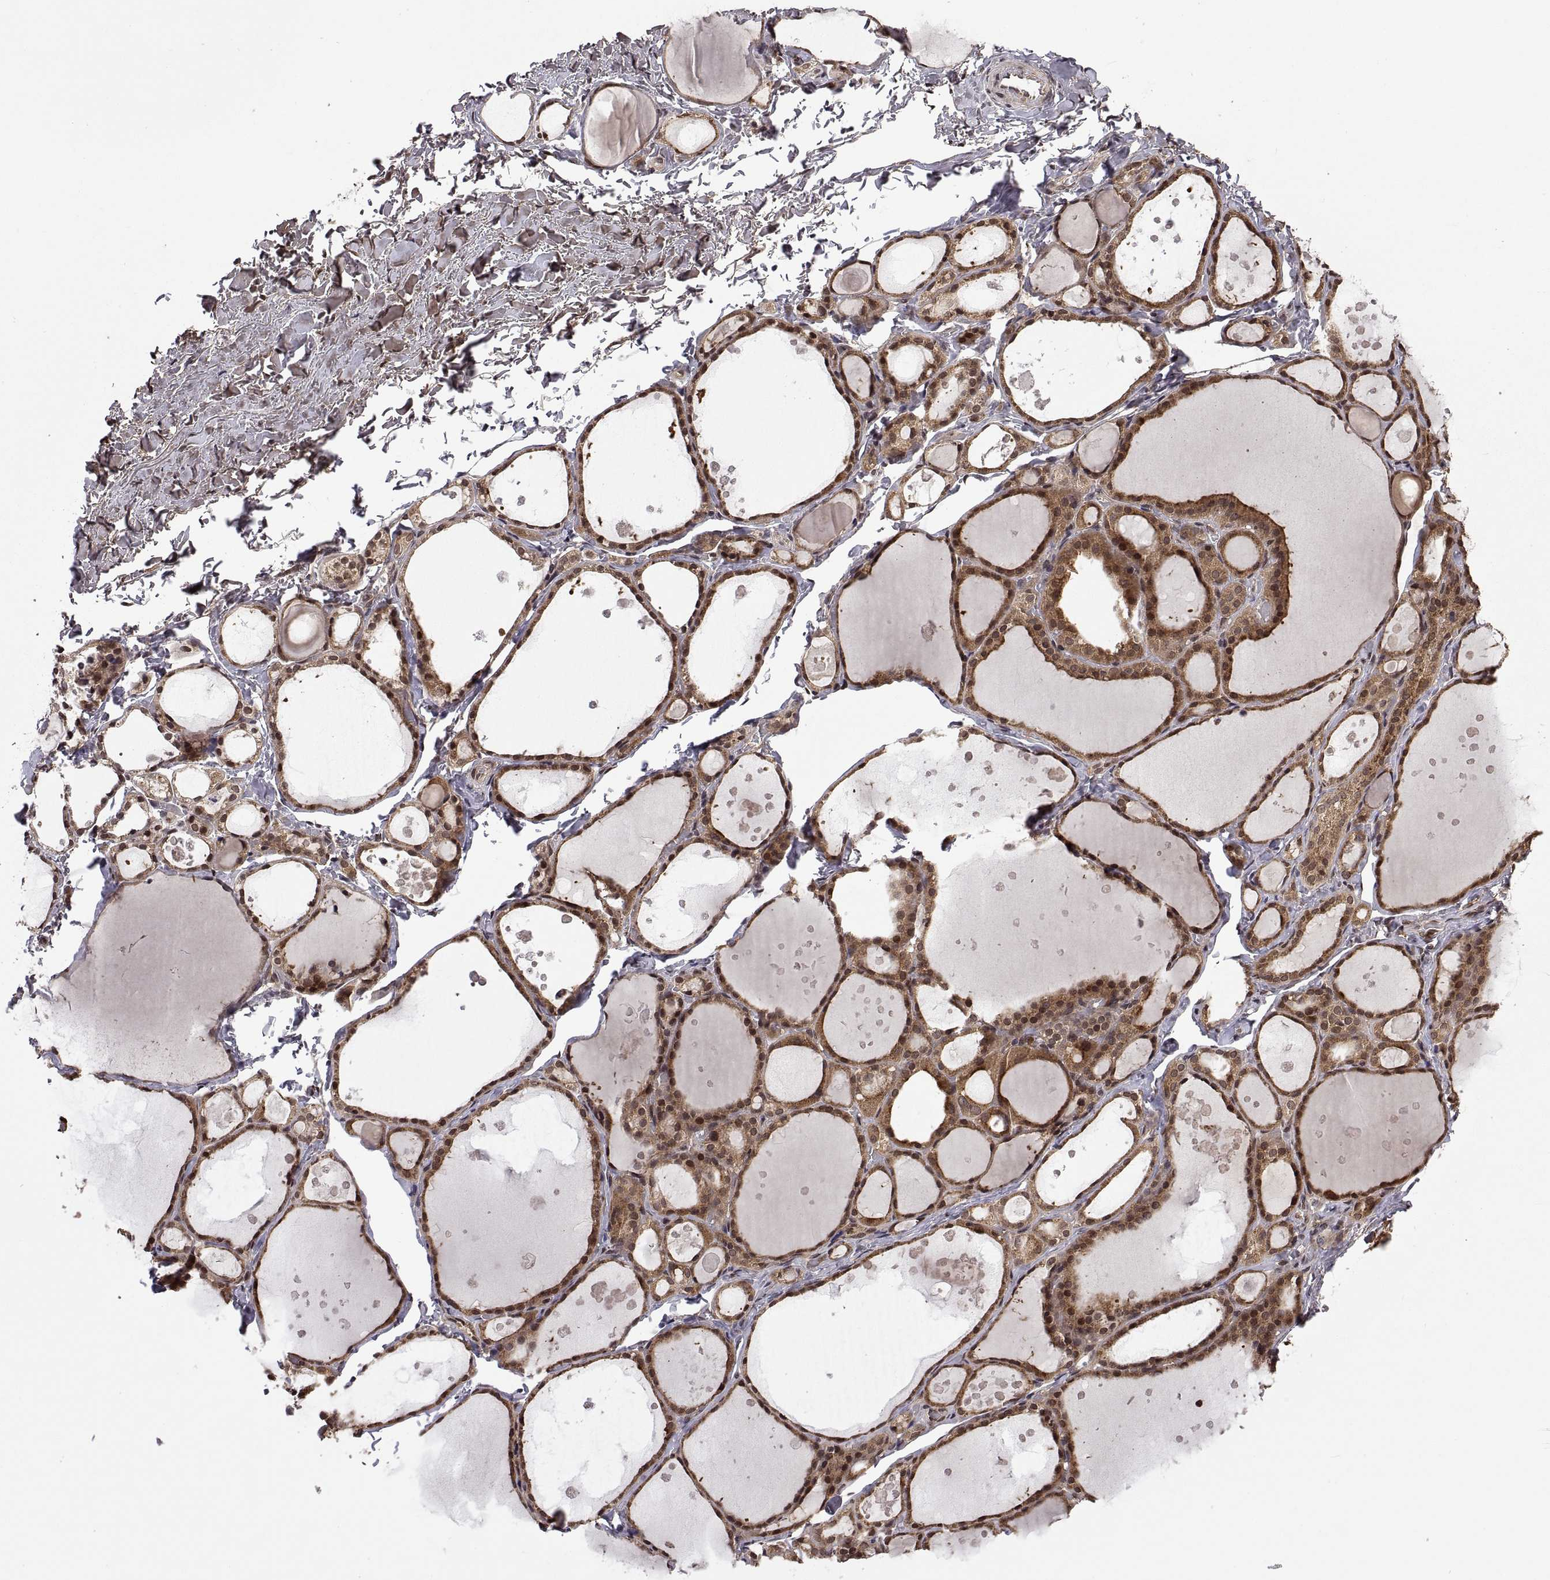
{"staining": {"intensity": "moderate", "quantity": ">75%", "location": "cytoplasmic/membranous,nuclear"}, "tissue": "thyroid gland", "cell_type": "Glandular cells", "image_type": "normal", "snomed": [{"axis": "morphology", "description": "Normal tissue, NOS"}, {"axis": "topography", "description": "Thyroid gland"}], "caption": "Unremarkable thyroid gland was stained to show a protein in brown. There is medium levels of moderate cytoplasmic/membranous,nuclear staining in approximately >75% of glandular cells. (DAB = brown stain, brightfield microscopy at high magnification).", "gene": "ZNRF2", "patient": {"sex": "male", "age": 68}}